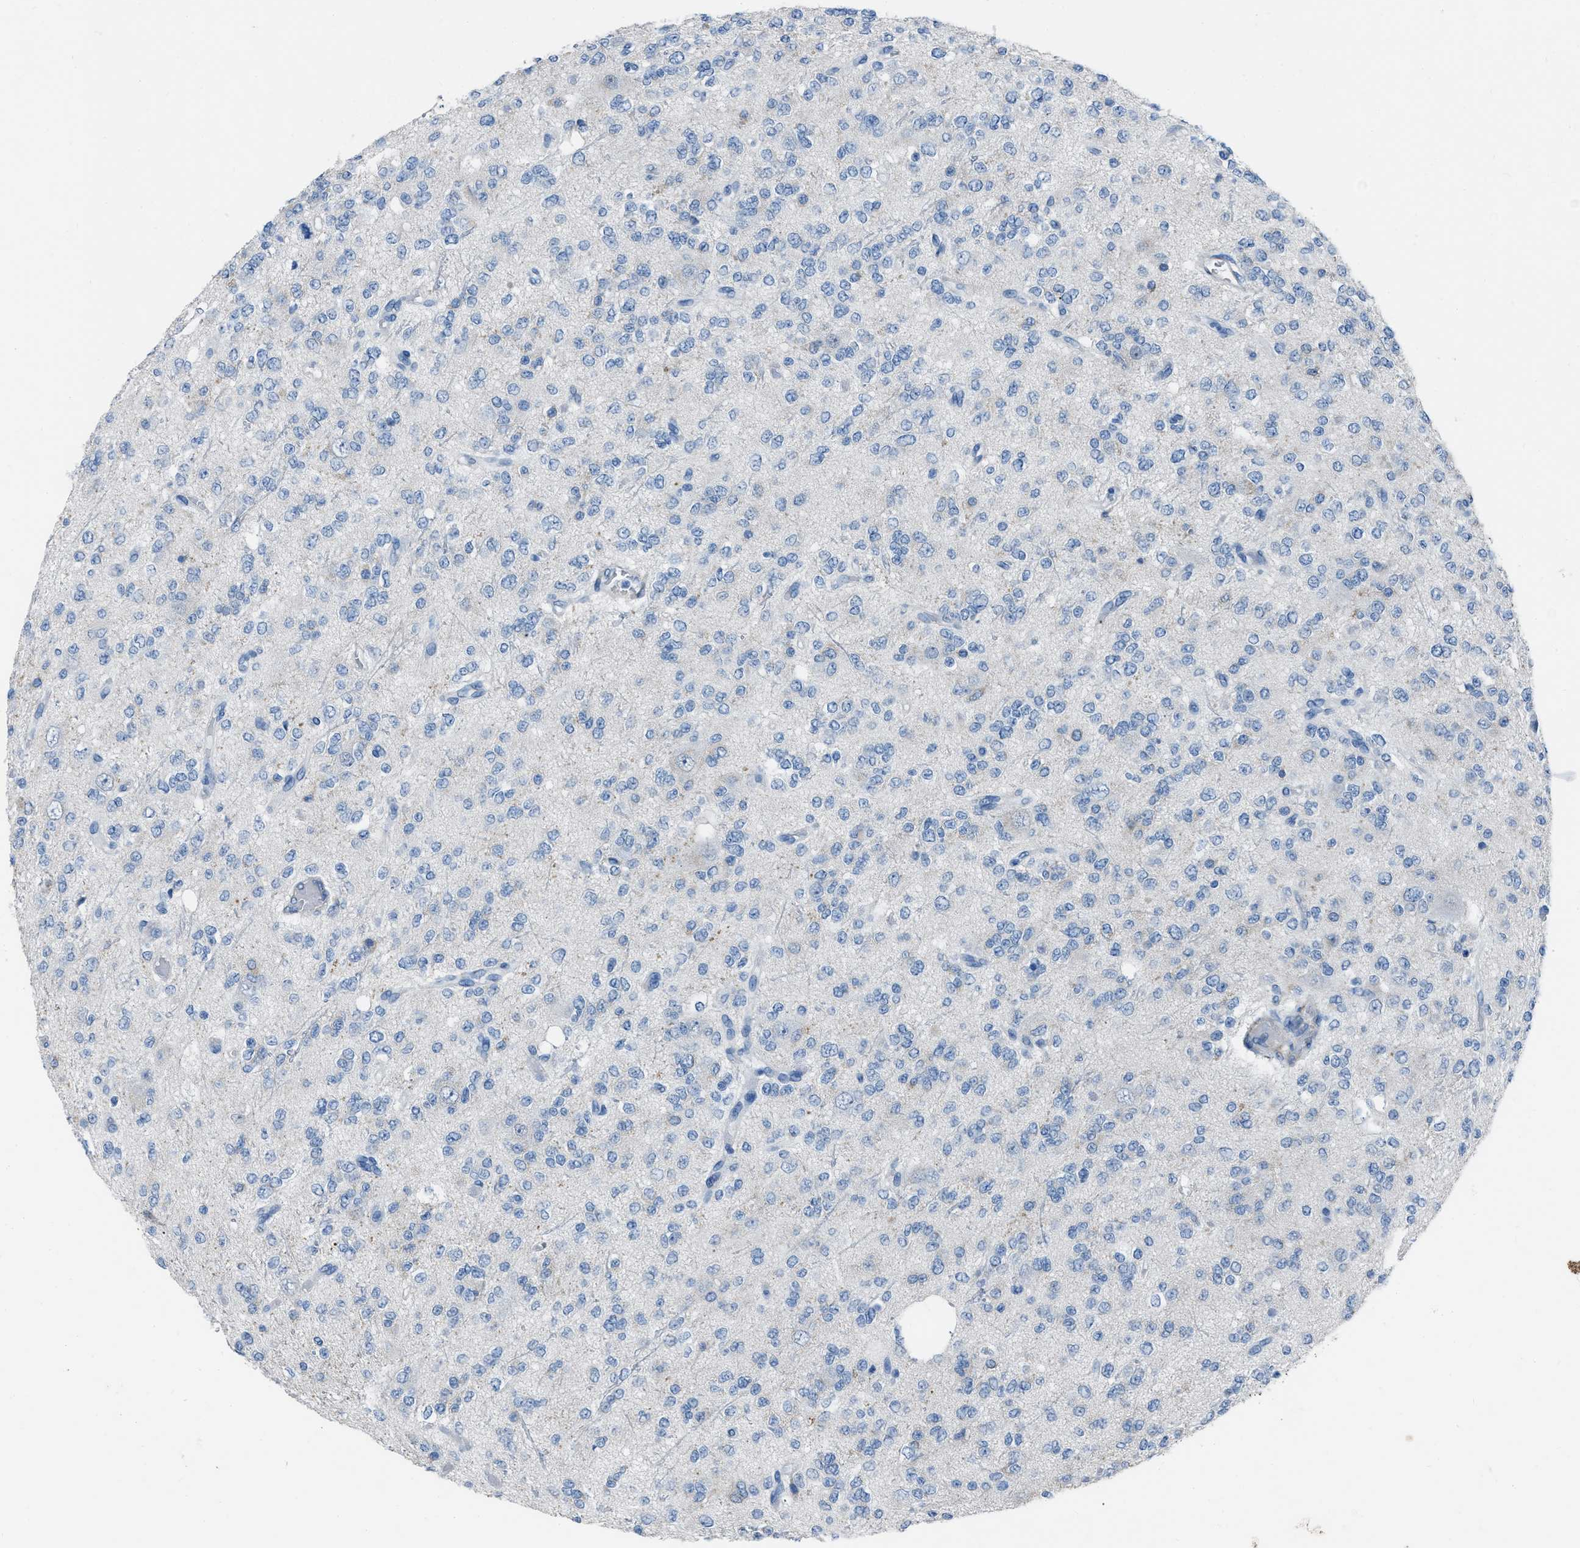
{"staining": {"intensity": "negative", "quantity": "none", "location": "none"}, "tissue": "glioma", "cell_type": "Tumor cells", "image_type": "cancer", "snomed": [{"axis": "morphology", "description": "Glioma, malignant, Low grade"}, {"axis": "topography", "description": "Brain"}], "caption": "DAB immunohistochemical staining of human malignant glioma (low-grade) displays no significant positivity in tumor cells.", "gene": "SPATC1L", "patient": {"sex": "male", "age": 38}}